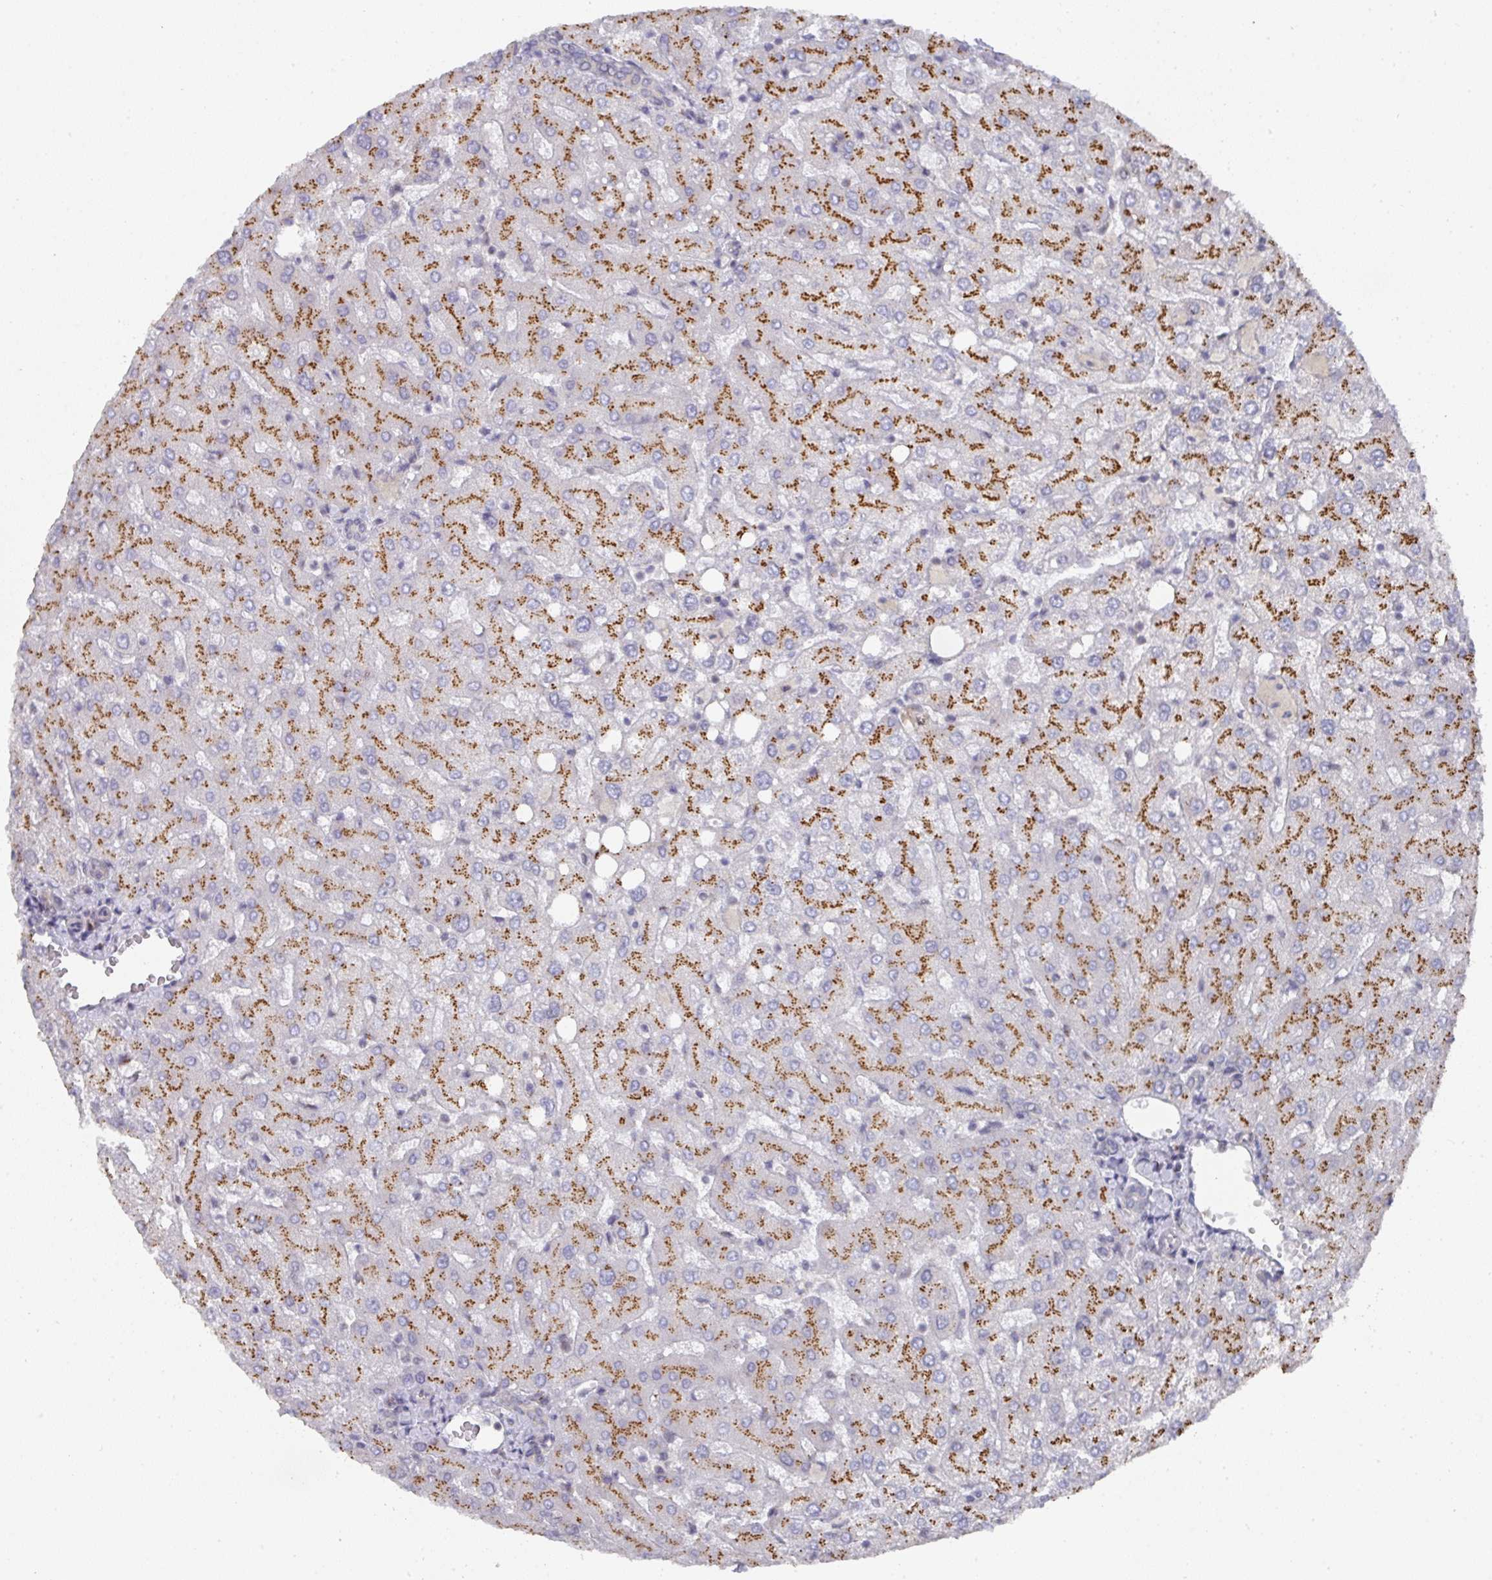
{"staining": {"intensity": "negative", "quantity": "none", "location": "none"}, "tissue": "liver", "cell_type": "Cholangiocytes", "image_type": "normal", "snomed": [{"axis": "morphology", "description": "Normal tissue, NOS"}, {"axis": "topography", "description": "Liver"}], "caption": "IHC of unremarkable liver reveals no staining in cholangiocytes.", "gene": "C18orf25", "patient": {"sex": "female", "age": 54}}